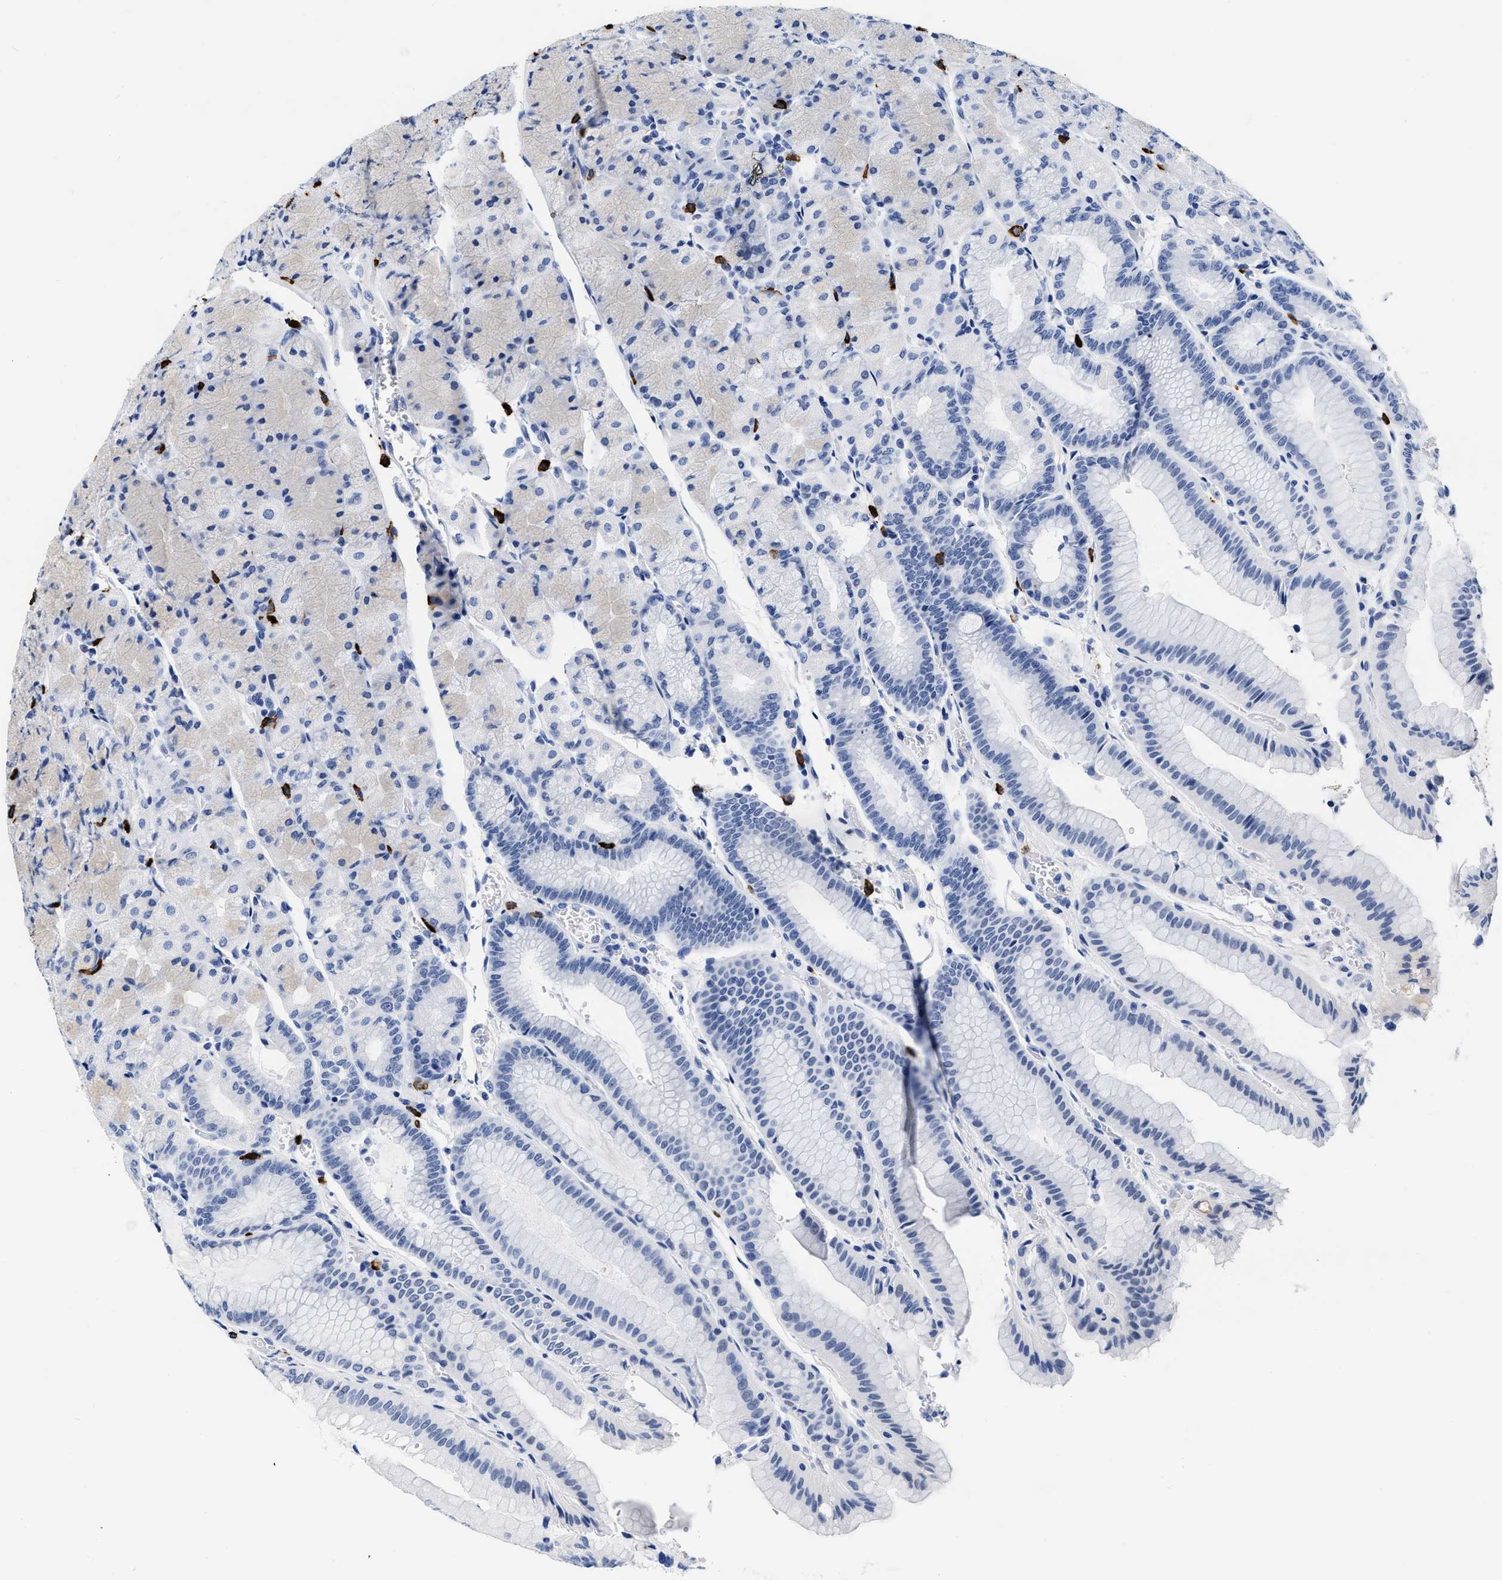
{"staining": {"intensity": "negative", "quantity": "none", "location": "none"}, "tissue": "stomach", "cell_type": "Glandular cells", "image_type": "normal", "snomed": [{"axis": "morphology", "description": "Normal tissue, NOS"}, {"axis": "morphology", "description": "Carcinoid, malignant, NOS"}, {"axis": "topography", "description": "Stomach, upper"}], "caption": "Immunohistochemistry (IHC) histopathology image of normal stomach stained for a protein (brown), which reveals no positivity in glandular cells. The staining was performed using DAB (3,3'-diaminobenzidine) to visualize the protein expression in brown, while the nuclei were stained in blue with hematoxylin (Magnification: 20x).", "gene": "CER1", "patient": {"sex": "male", "age": 39}}